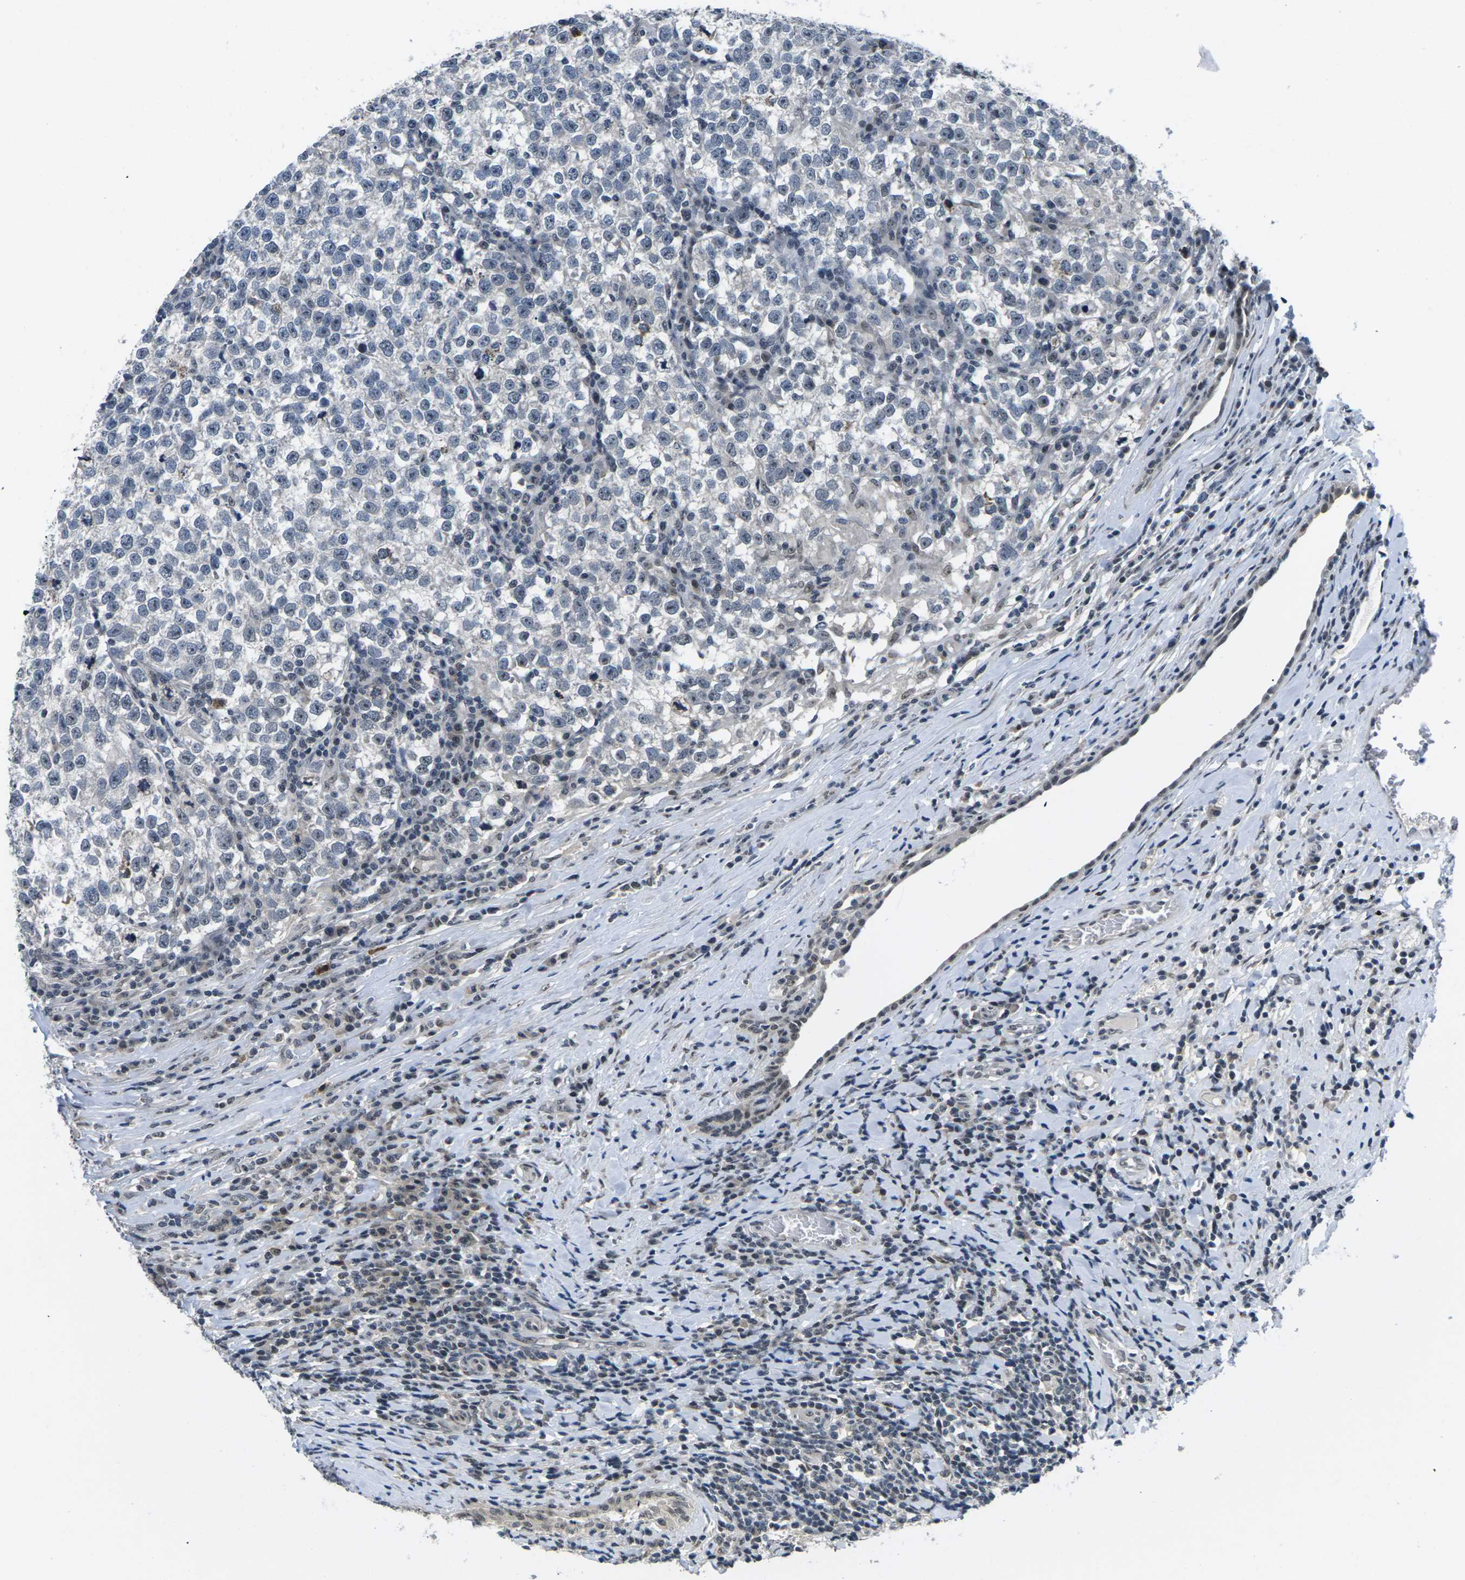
{"staining": {"intensity": "negative", "quantity": "none", "location": "none"}, "tissue": "testis cancer", "cell_type": "Tumor cells", "image_type": "cancer", "snomed": [{"axis": "morphology", "description": "Normal tissue, NOS"}, {"axis": "morphology", "description": "Seminoma, NOS"}, {"axis": "topography", "description": "Testis"}], "caption": "This is an IHC micrograph of human seminoma (testis). There is no staining in tumor cells.", "gene": "NSRP1", "patient": {"sex": "male", "age": 43}}